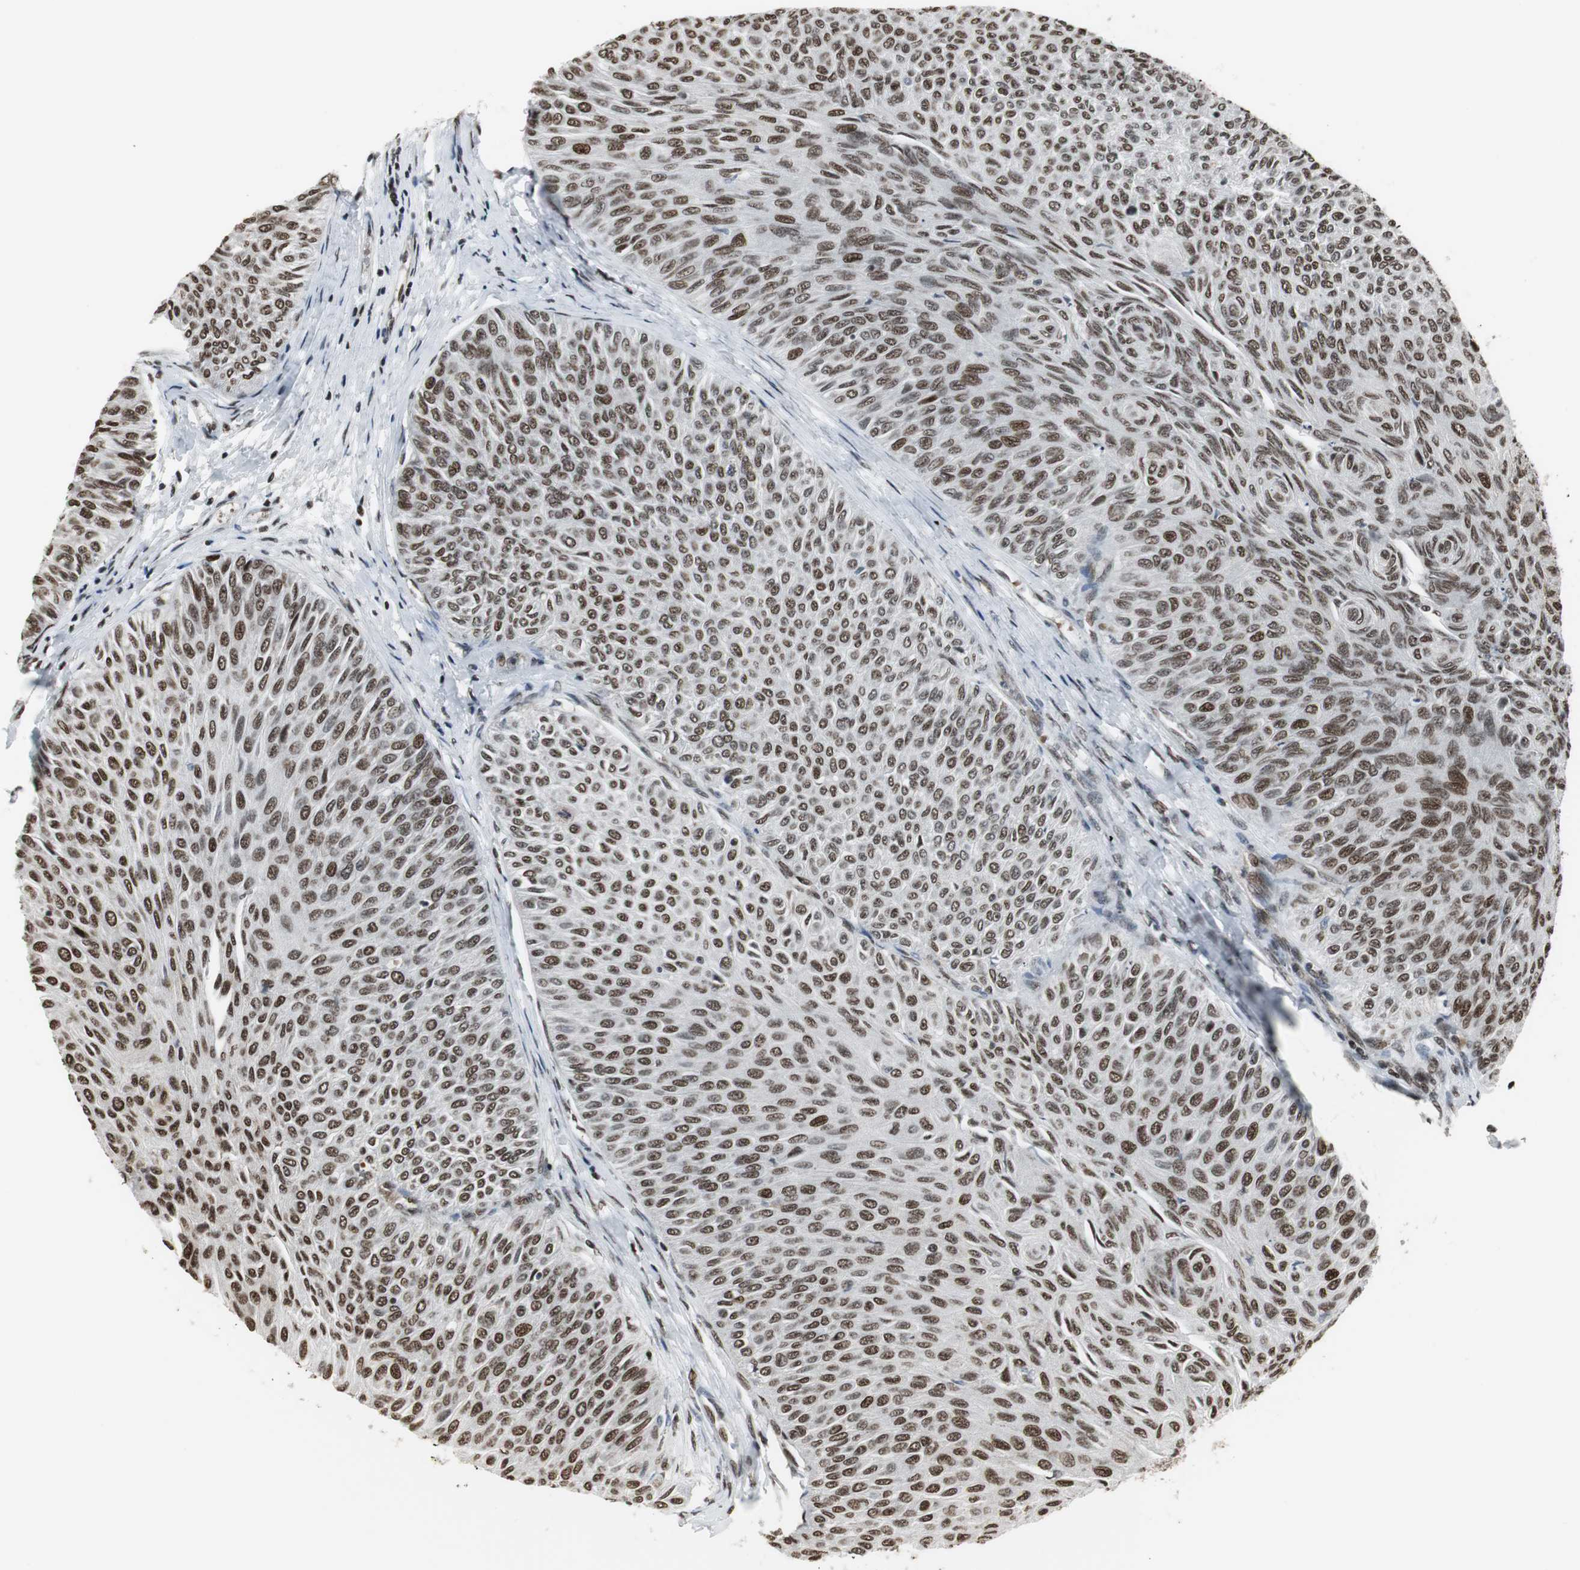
{"staining": {"intensity": "strong", "quantity": ">75%", "location": "nuclear"}, "tissue": "urothelial cancer", "cell_type": "Tumor cells", "image_type": "cancer", "snomed": [{"axis": "morphology", "description": "Urothelial carcinoma, Low grade"}, {"axis": "topography", "description": "Urinary bladder"}], "caption": "Immunohistochemistry (IHC) (DAB) staining of human urothelial cancer shows strong nuclear protein expression in about >75% of tumor cells.", "gene": "PARN", "patient": {"sex": "male", "age": 78}}